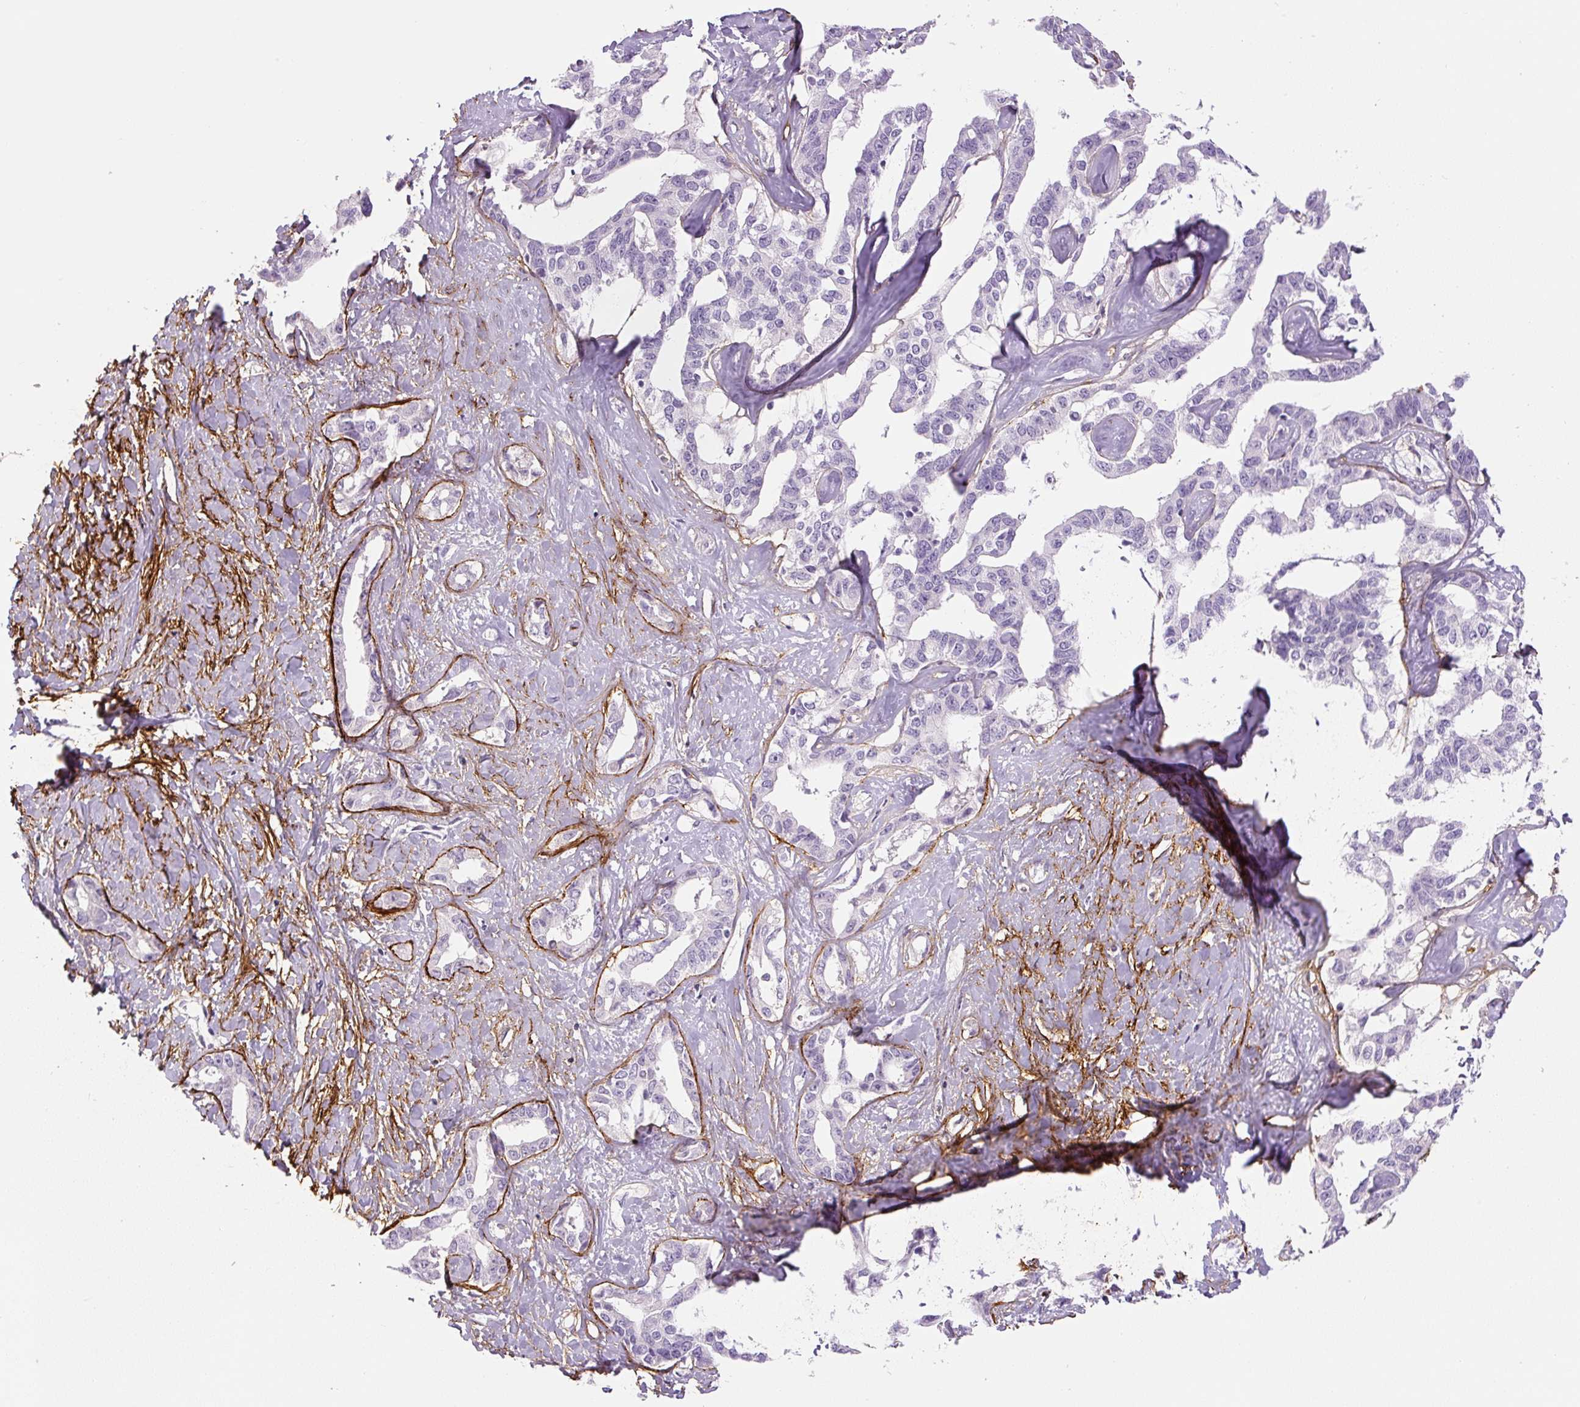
{"staining": {"intensity": "negative", "quantity": "none", "location": "none"}, "tissue": "liver cancer", "cell_type": "Tumor cells", "image_type": "cancer", "snomed": [{"axis": "morphology", "description": "Cholangiocarcinoma"}, {"axis": "topography", "description": "Liver"}], "caption": "Image shows no protein positivity in tumor cells of cholangiocarcinoma (liver) tissue. (Immunohistochemistry, brightfield microscopy, high magnification).", "gene": "FBN1", "patient": {"sex": "male", "age": 59}}